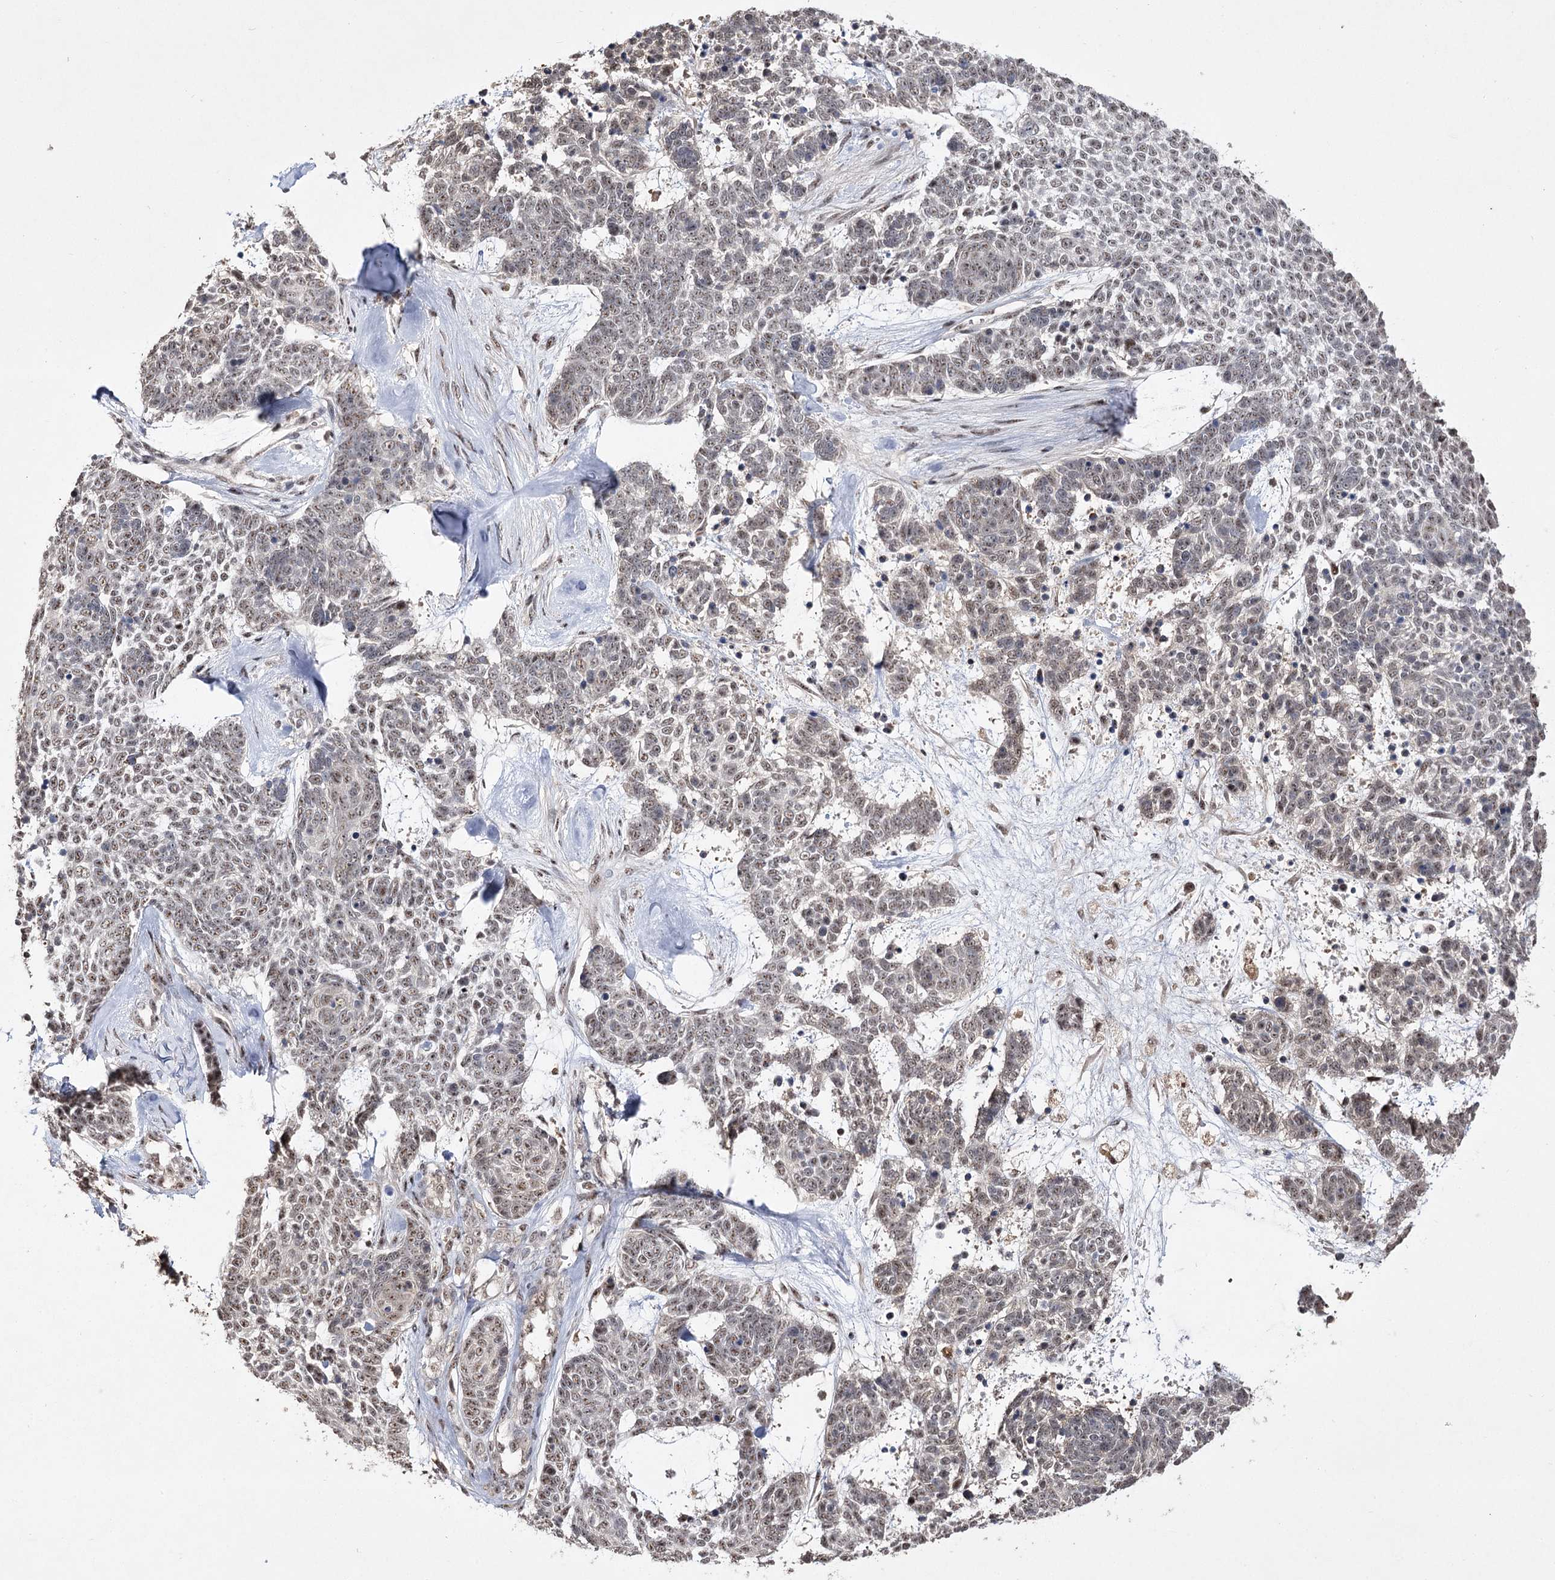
{"staining": {"intensity": "weak", "quantity": ">75%", "location": "nuclear"}, "tissue": "skin cancer", "cell_type": "Tumor cells", "image_type": "cancer", "snomed": [{"axis": "morphology", "description": "Basal cell carcinoma"}, {"axis": "topography", "description": "Skin"}], "caption": "Approximately >75% of tumor cells in human skin cancer (basal cell carcinoma) exhibit weak nuclear protein positivity as visualized by brown immunohistochemical staining.", "gene": "PYROXD1", "patient": {"sex": "female", "age": 81}}